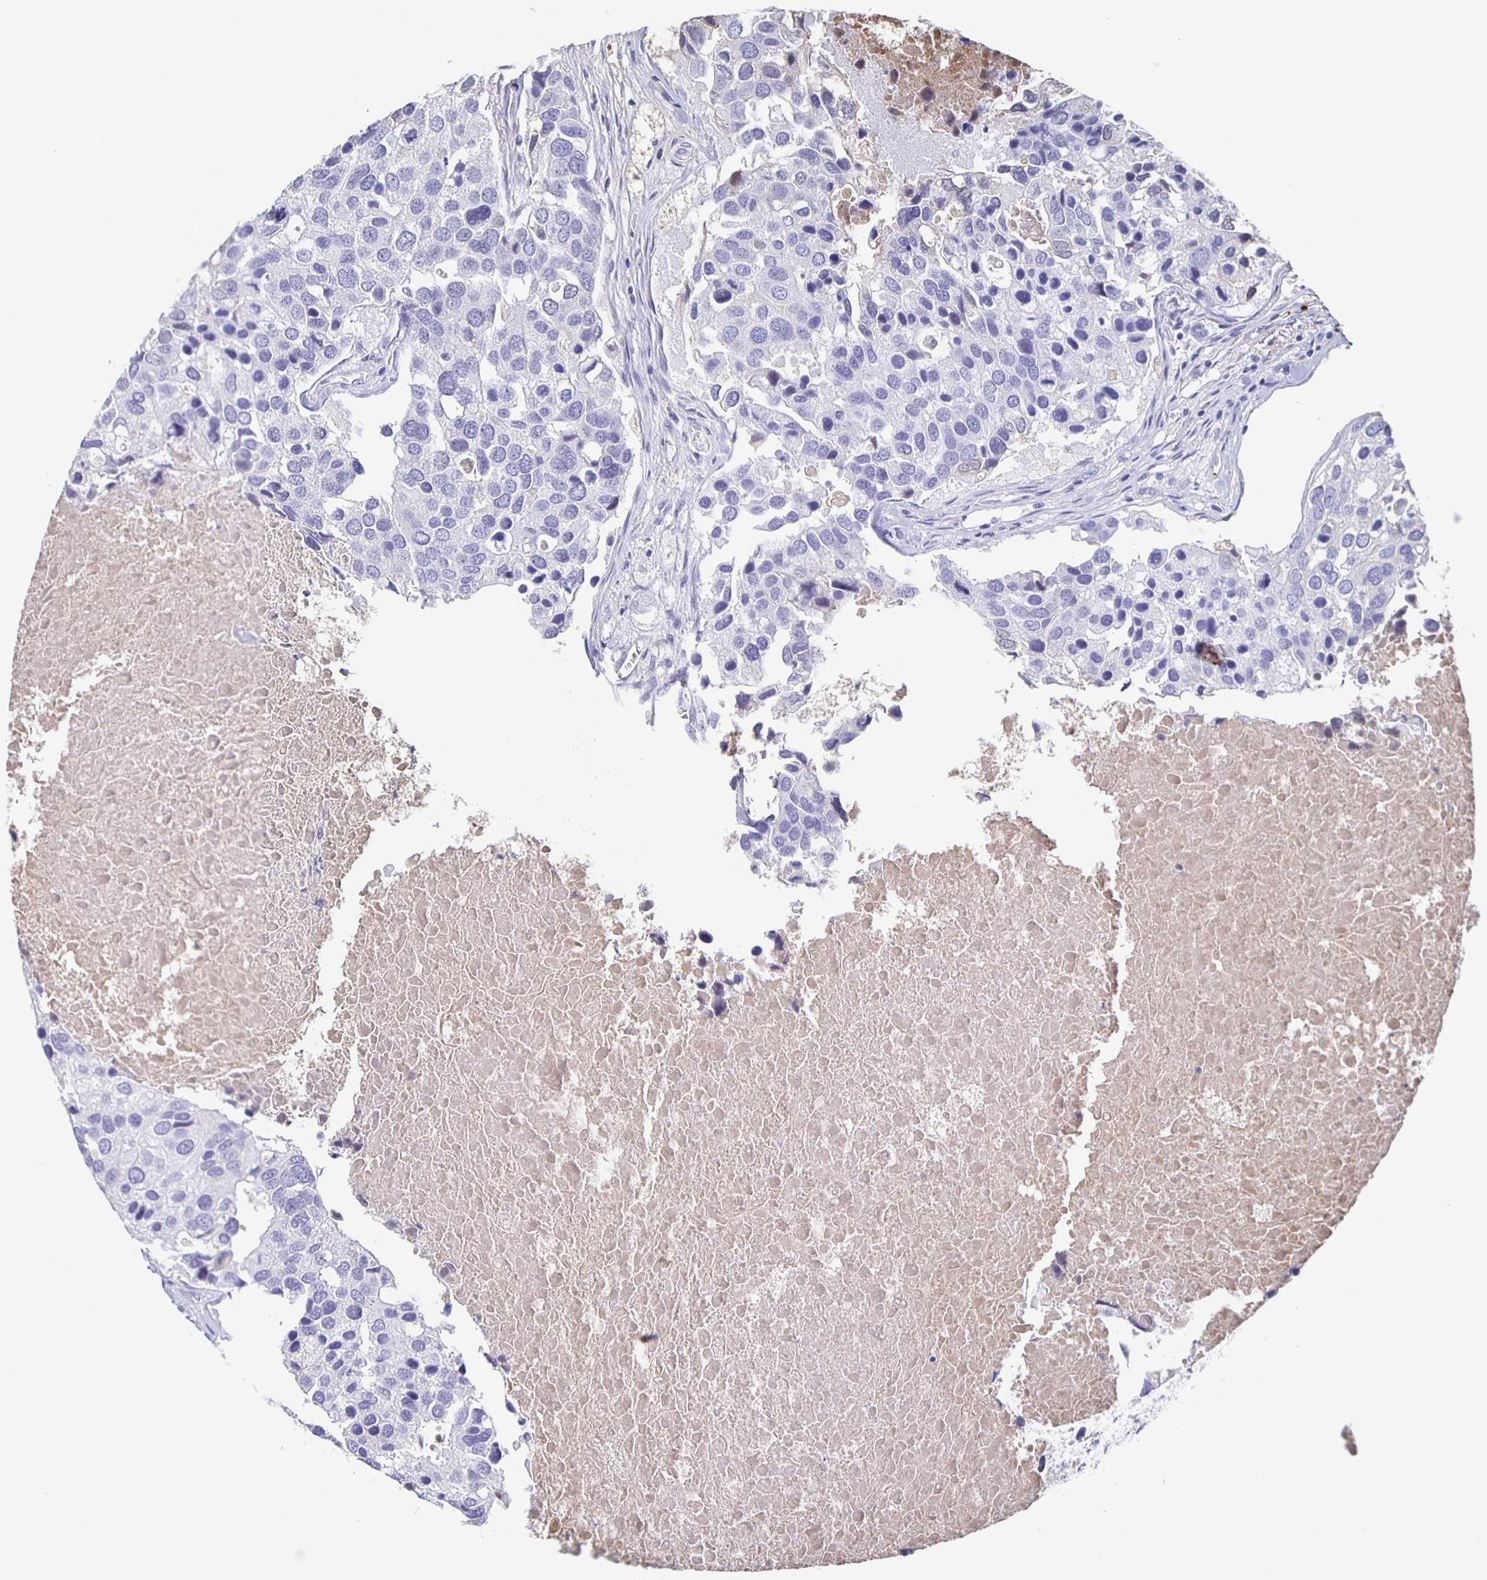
{"staining": {"intensity": "negative", "quantity": "none", "location": "none"}, "tissue": "breast cancer", "cell_type": "Tumor cells", "image_type": "cancer", "snomed": [{"axis": "morphology", "description": "Duct carcinoma"}, {"axis": "topography", "description": "Breast"}], "caption": "A high-resolution micrograph shows IHC staining of breast intraductal carcinoma, which demonstrates no significant staining in tumor cells. (Brightfield microscopy of DAB (3,3'-diaminobenzidine) immunohistochemistry at high magnification).", "gene": "FGA", "patient": {"sex": "female", "age": 83}}